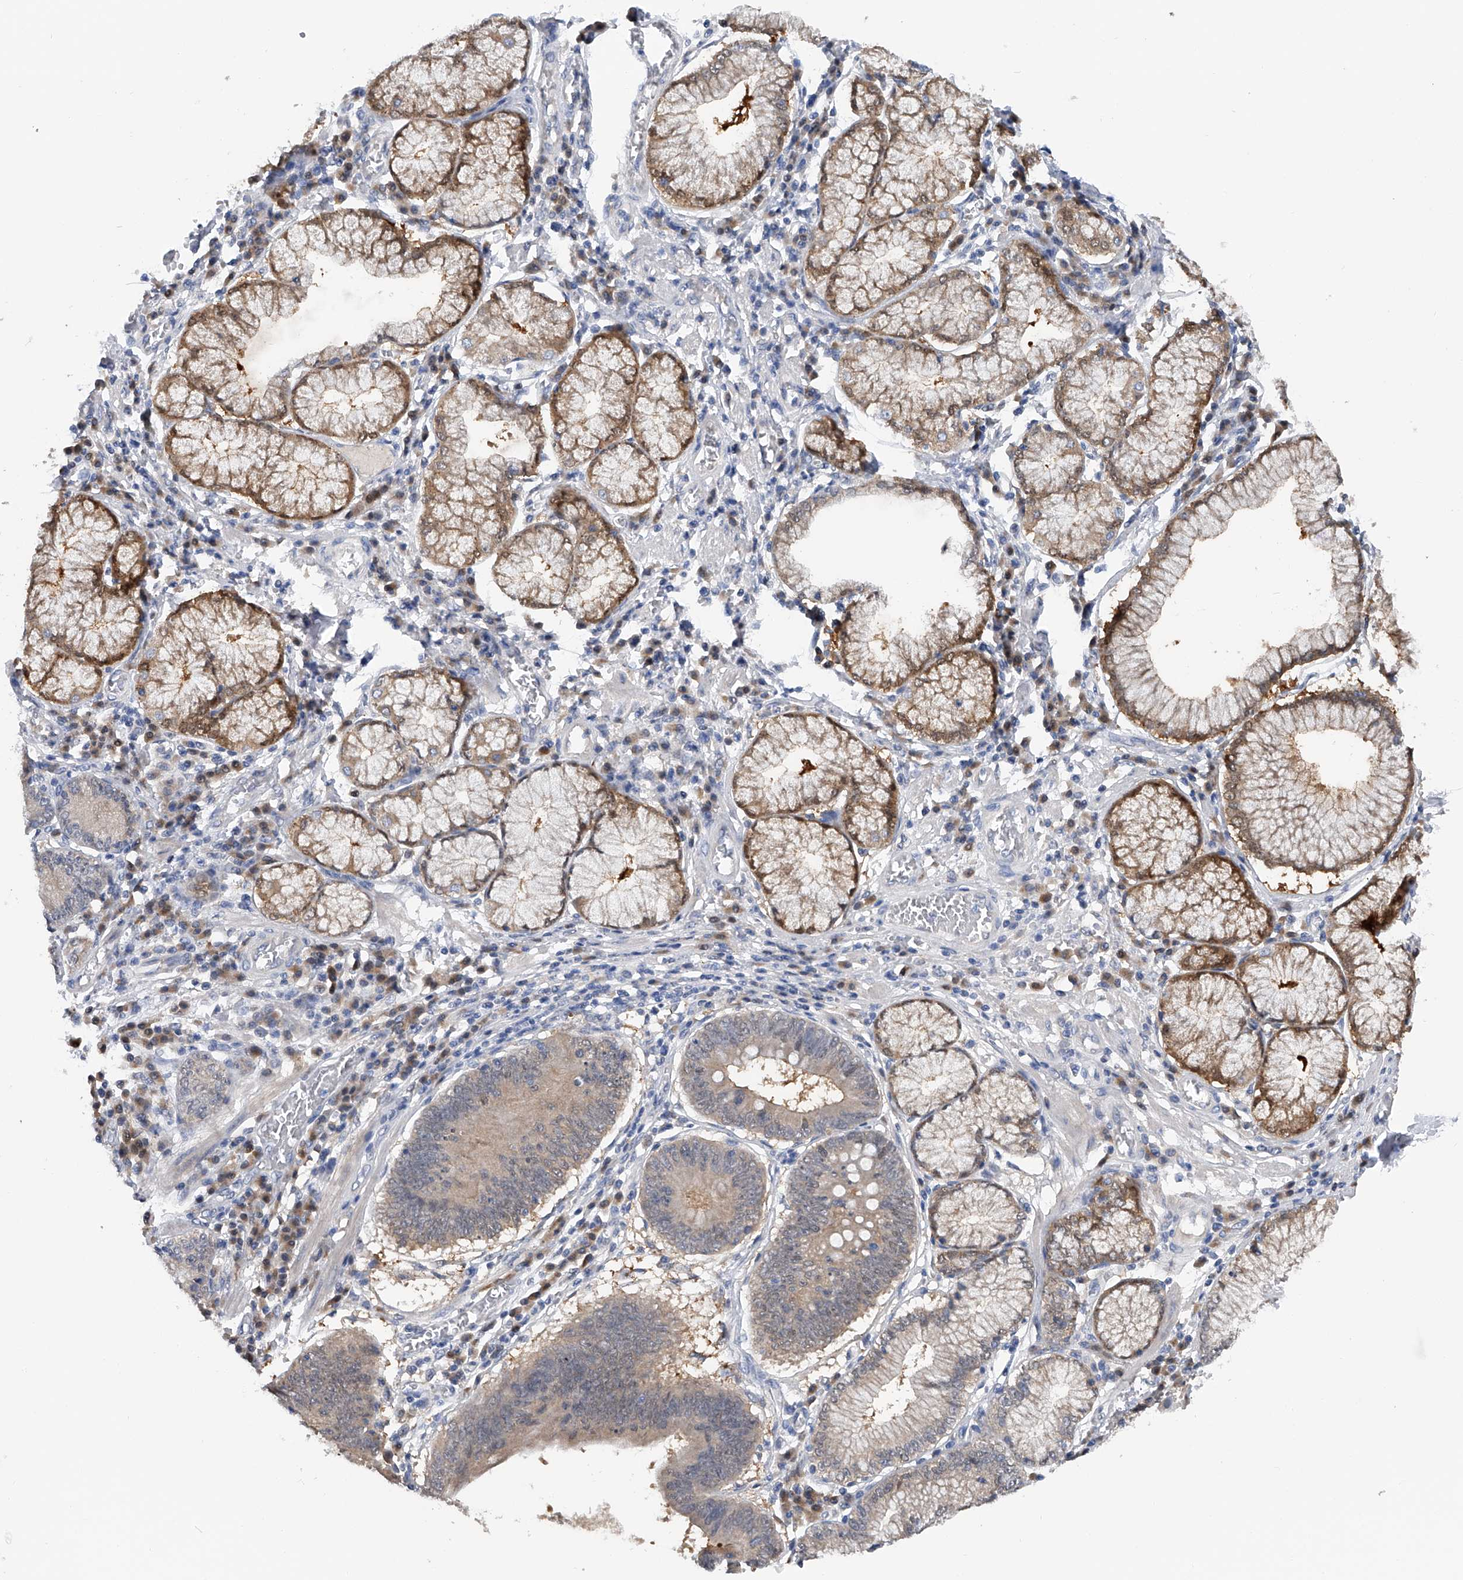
{"staining": {"intensity": "weak", "quantity": "25%-75%", "location": "cytoplasmic/membranous"}, "tissue": "stomach cancer", "cell_type": "Tumor cells", "image_type": "cancer", "snomed": [{"axis": "morphology", "description": "Adenocarcinoma, NOS"}, {"axis": "topography", "description": "Stomach"}], "caption": "Tumor cells demonstrate weak cytoplasmic/membranous positivity in about 25%-75% of cells in stomach adenocarcinoma.", "gene": "PGM3", "patient": {"sex": "male", "age": 59}}